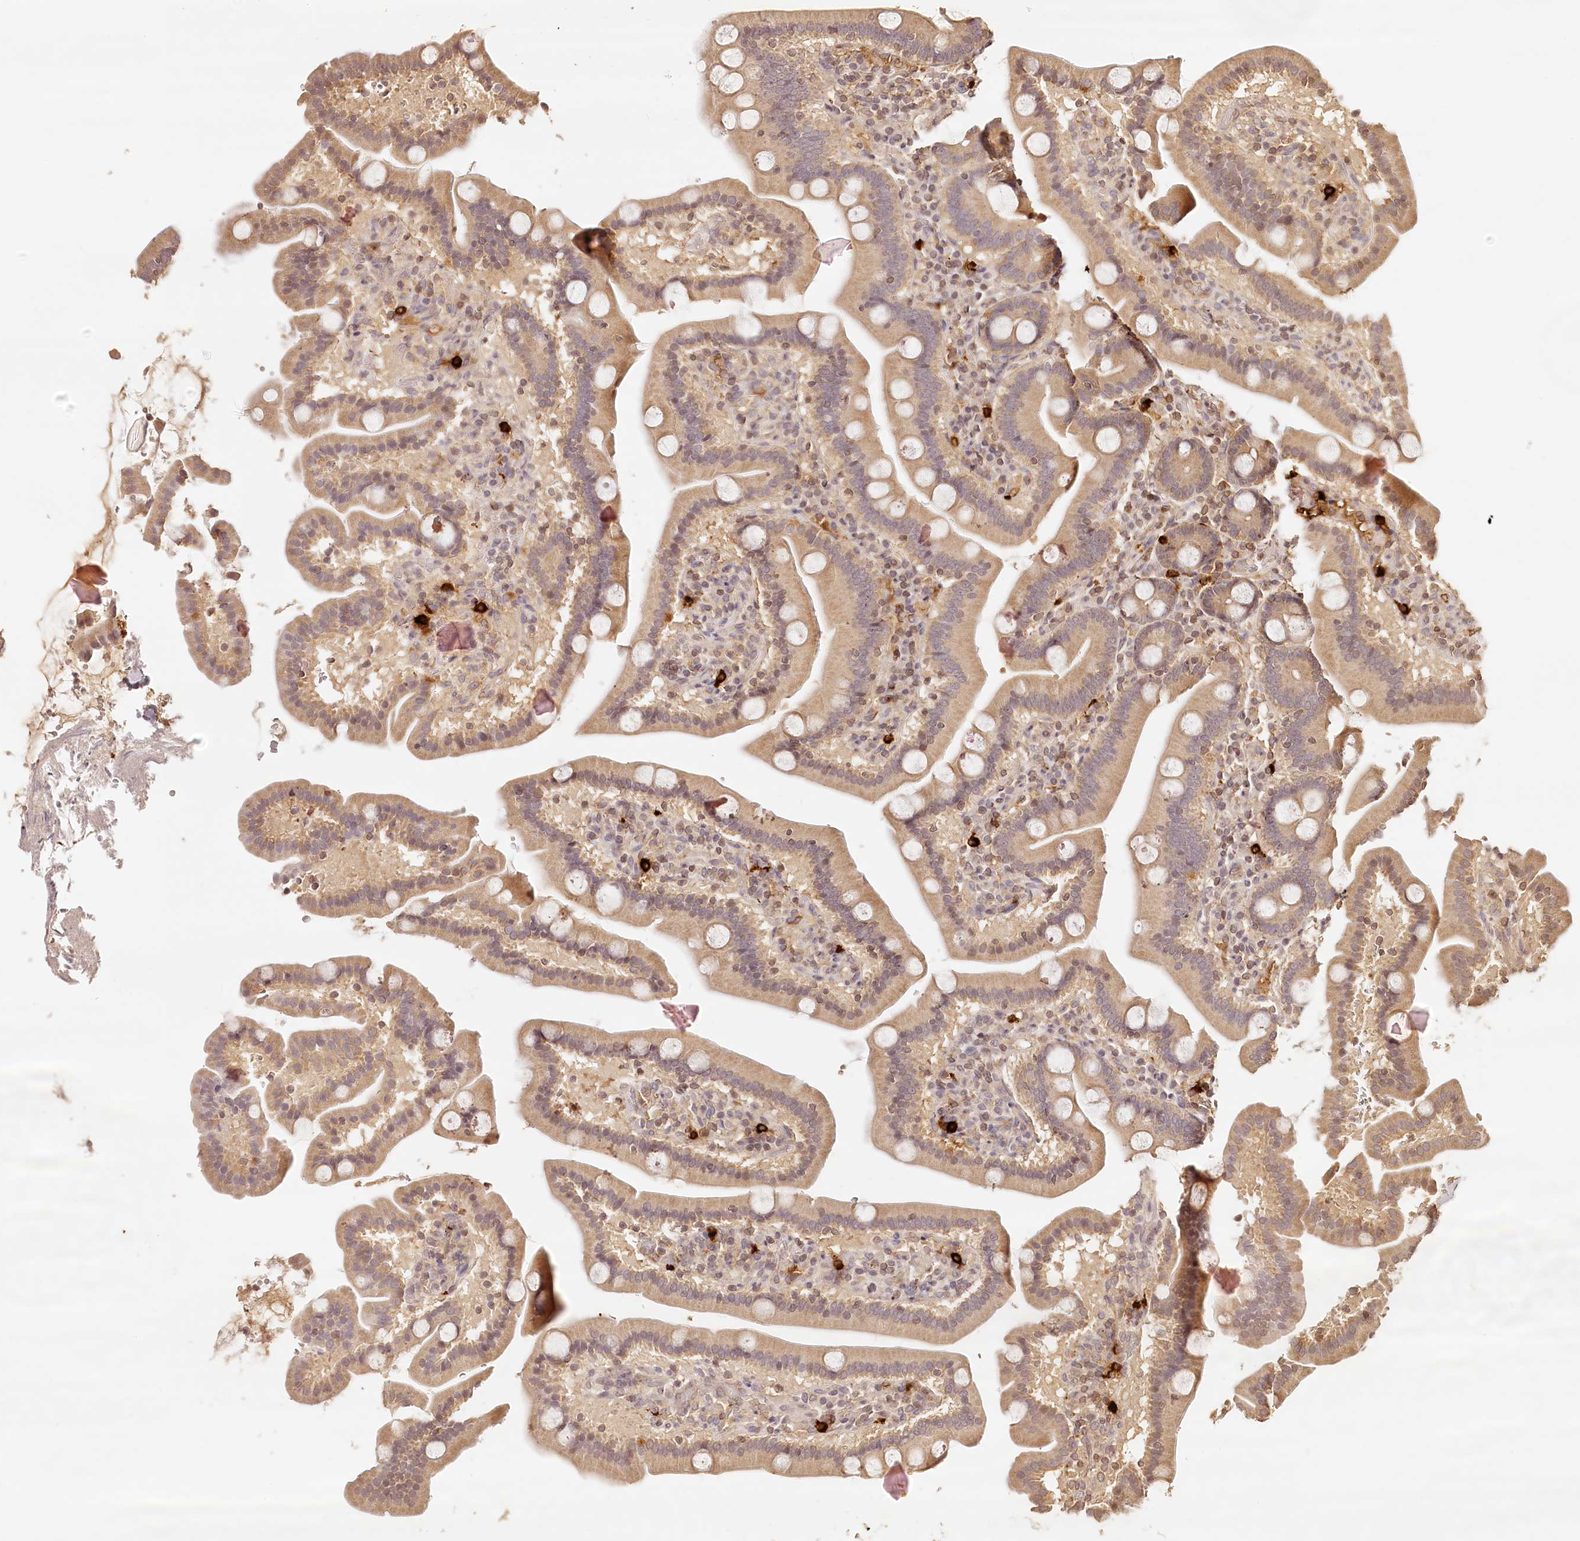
{"staining": {"intensity": "weak", "quantity": "<25%", "location": "cytoplasmic/membranous"}, "tissue": "duodenum", "cell_type": "Glandular cells", "image_type": "normal", "snomed": [{"axis": "morphology", "description": "Normal tissue, NOS"}, {"axis": "topography", "description": "Duodenum"}], "caption": "High power microscopy histopathology image of an immunohistochemistry image of normal duodenum, revealing no significant positivity in glandular cells.", "gene": "SYNGR1", "patient": {"sex": "male", "age": 55}}